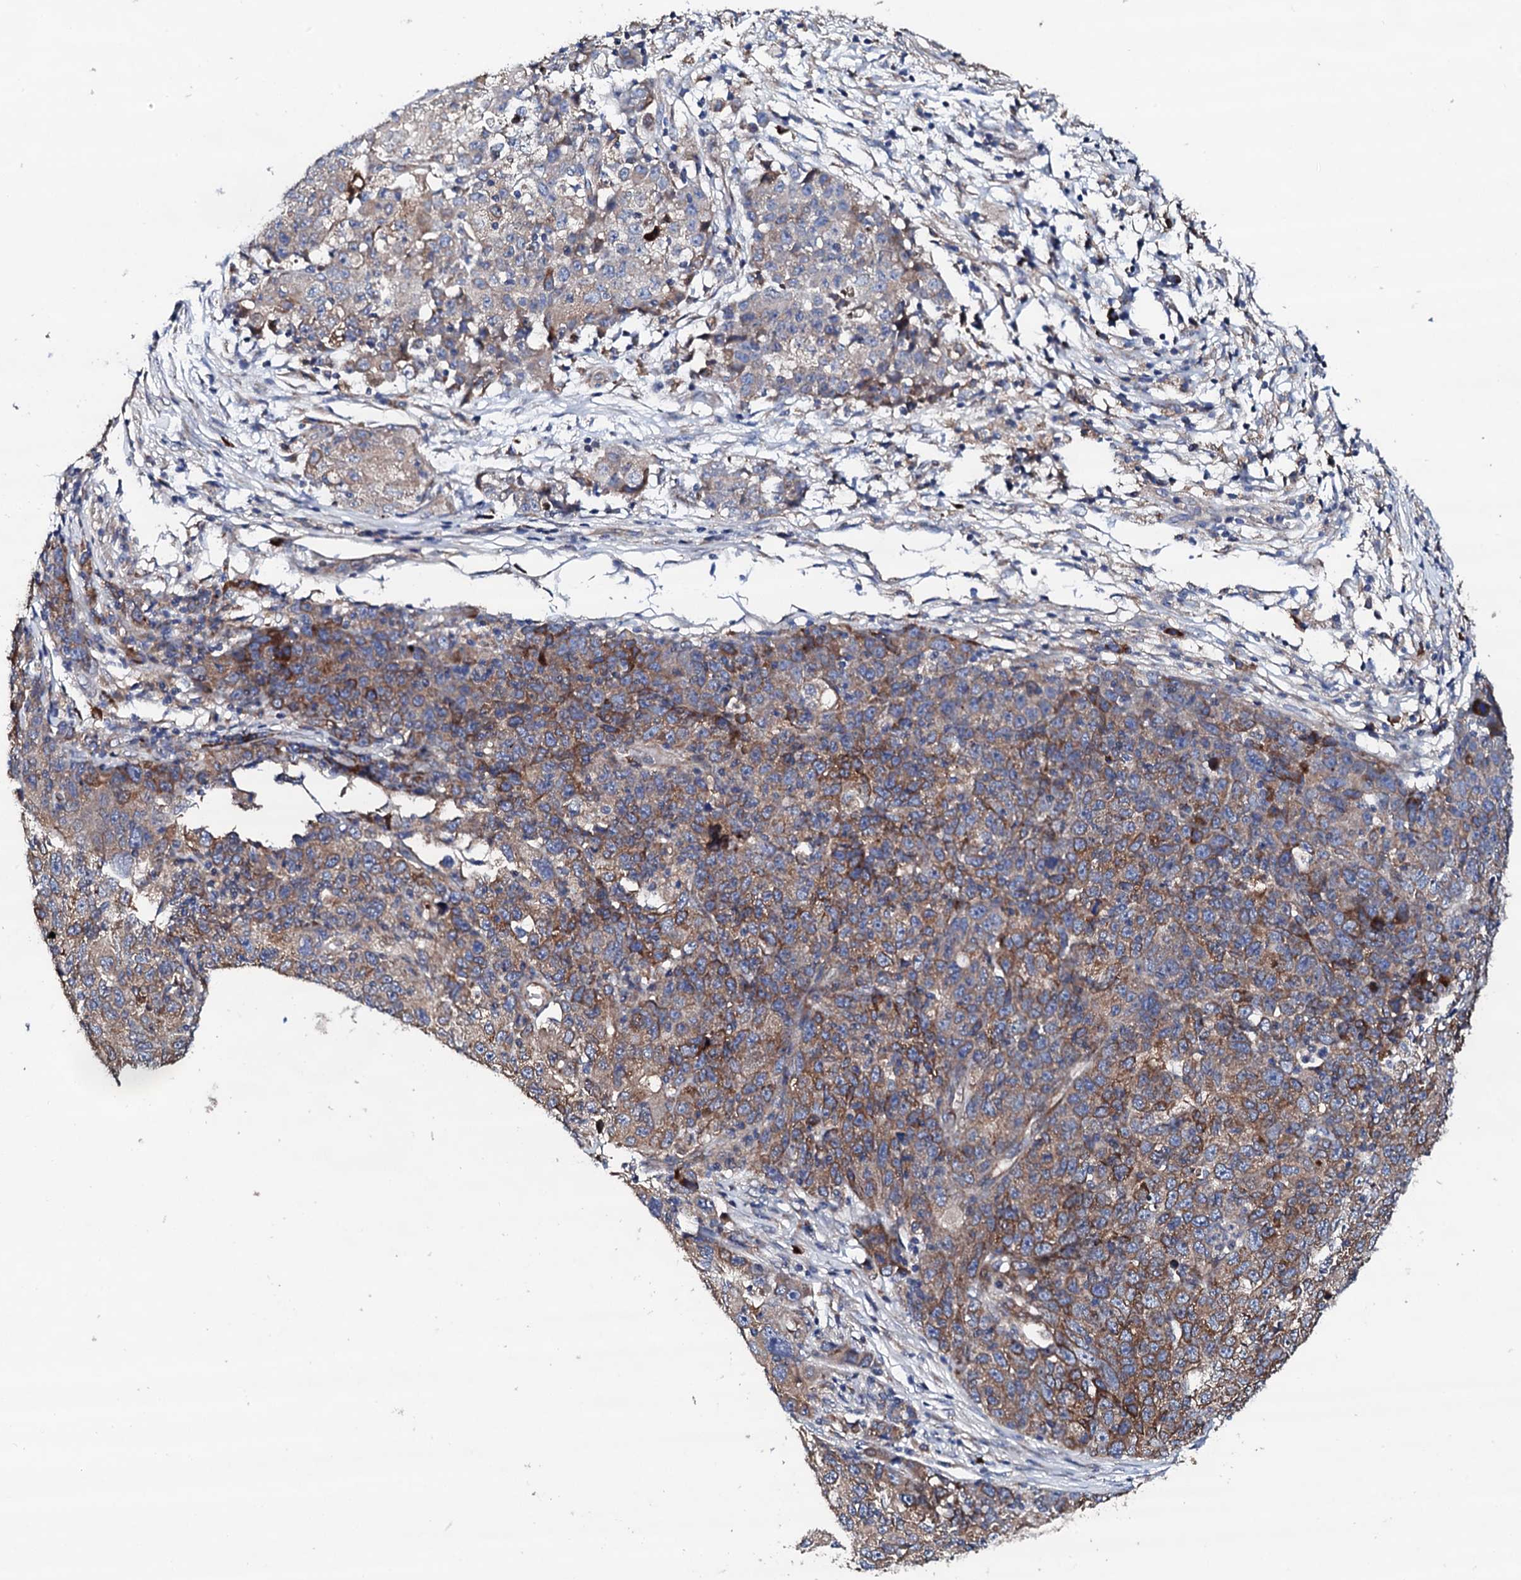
{"staining": {"intensity": "moderate", "quantity": "25%-75%", "location": "cytoplasmic/membranous"}, "tissue": "ovarian cancer", "cell_type": "Tumor cells", "image_type": "cancer", "snomed": [{"axis": "morphology", "description": "Carcinoma, endometroid"}, {"axis": "topography", "description": "Ovary"}], "caption": "Ovarian endometroid carcinoma stained with immunohistochemistry (IHC) demonstrates moderate cytoplasmic/membranous expression in approximately 25%-75% of tumor cells.", "gene": "LIPT2", "patient": {"sex": "female", "age": 42}}